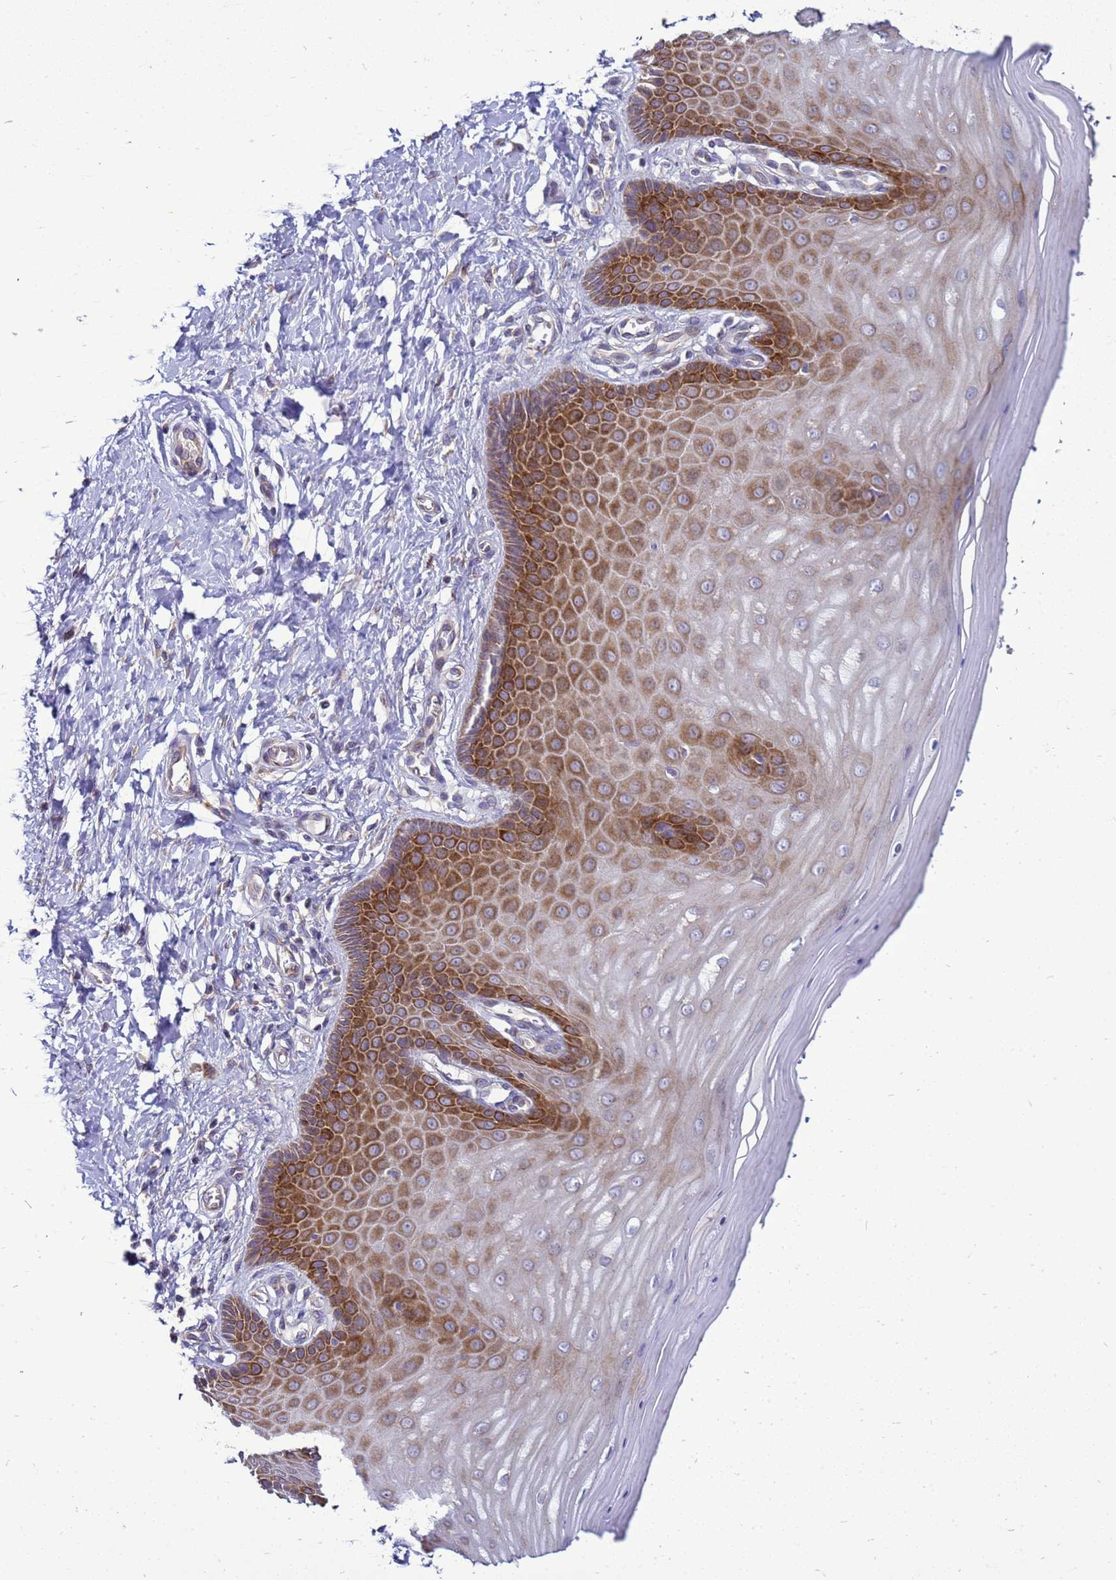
{"staining": {"intensity": "moderate", "quantity": "<25%", "location": "cytoplasmic/membranous"}, "tissue": "cervix", "cell_type": "Glandular cells", "image_type": "normal", "snomed": [{"axis": "morphology", "description": "Normal tissue, NOS"}, {"axis": "topography", "description": "Cervix"}], "caption": "Immunohistochemistry (IHC) of unremarkable human cervix displays low levels of moderate cytoplasmic/membranous positivity in about <25% of glandular cells.", "gene": "MON1B", "patient": {"sex": "female", "age": 55}}